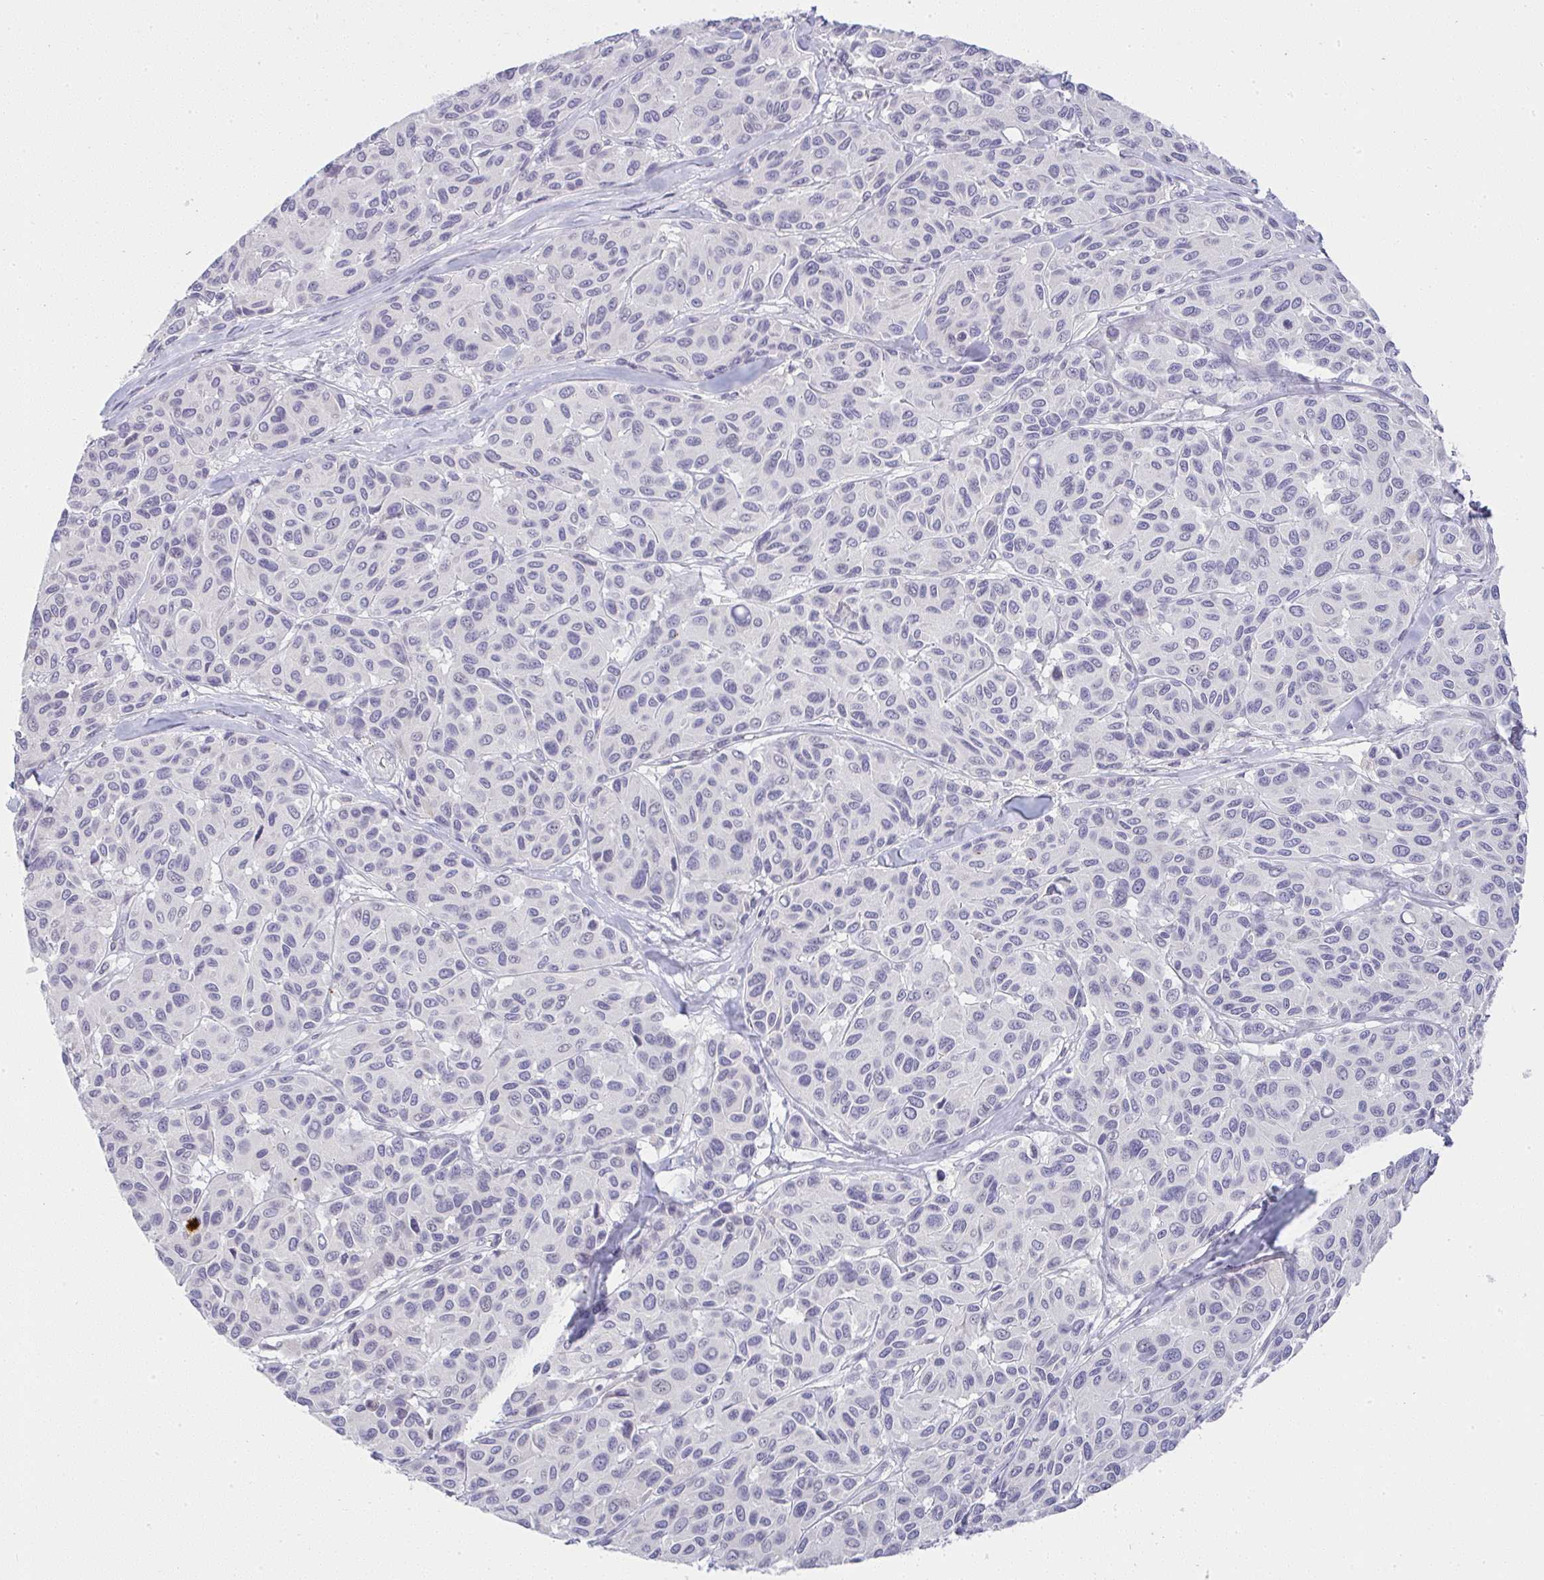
{"staining": {"intensity": "negative", "quantity": "none", "location": "none"}, "tissue": "melanoma", "cell_type": "Tumor cells", "image_type": "cancer", "snomed": [{"axis": "morphology", "description": "Malignant melanoma, NOS"}, {"axis": "topography", "description": "Skin"}], "caption": "Immunohistochemistry (IHC) image of malignant melanoma stained for a protein (brown), which exhibits no expression in tumor cells.", "gene": "CACNA1S", "patient": {"sex": "female", "age": 66}}